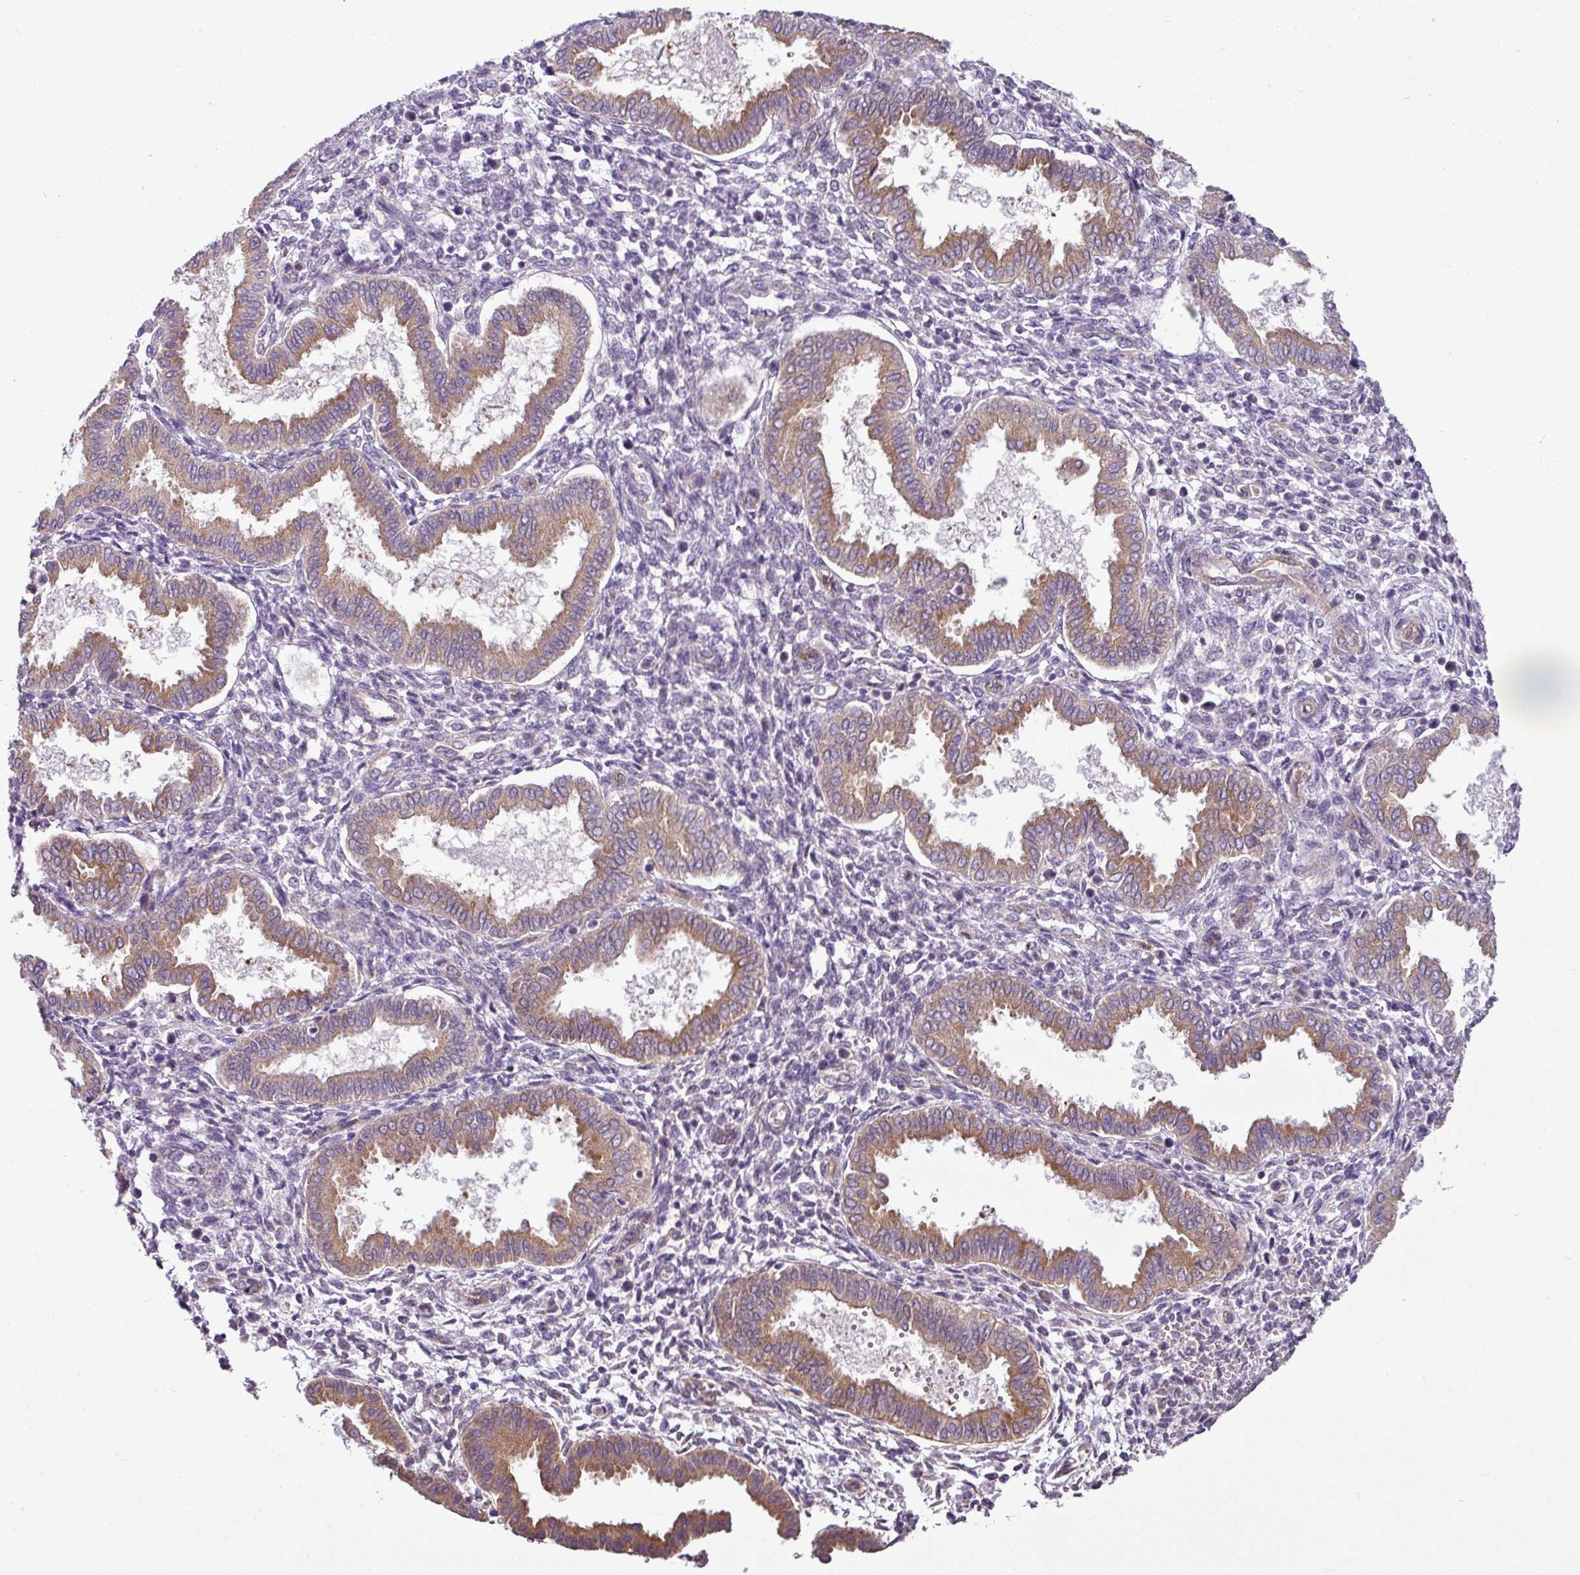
{"staining": {"intensity": "negative", "quantity": "none", "location": "none"}, "tissue": "endometrium", "cell_type": "Cells in endometrial stroma", "image_type": "normal", "snomed": [{"axis": "morphology", "description": "Normal tissue, NOS"}, {"axis": "topography", "description": "Endometrium"}], "caption": "An immunohistochemistry image of normal endometrium is shown. There is no staining in cells in endometrial stroma of endometrium. (DAB immunohistochemistry with hematoxylin counter stain).", "gene": "TOR1AIP2", "patient": {"sex": "female", "age": 24}}